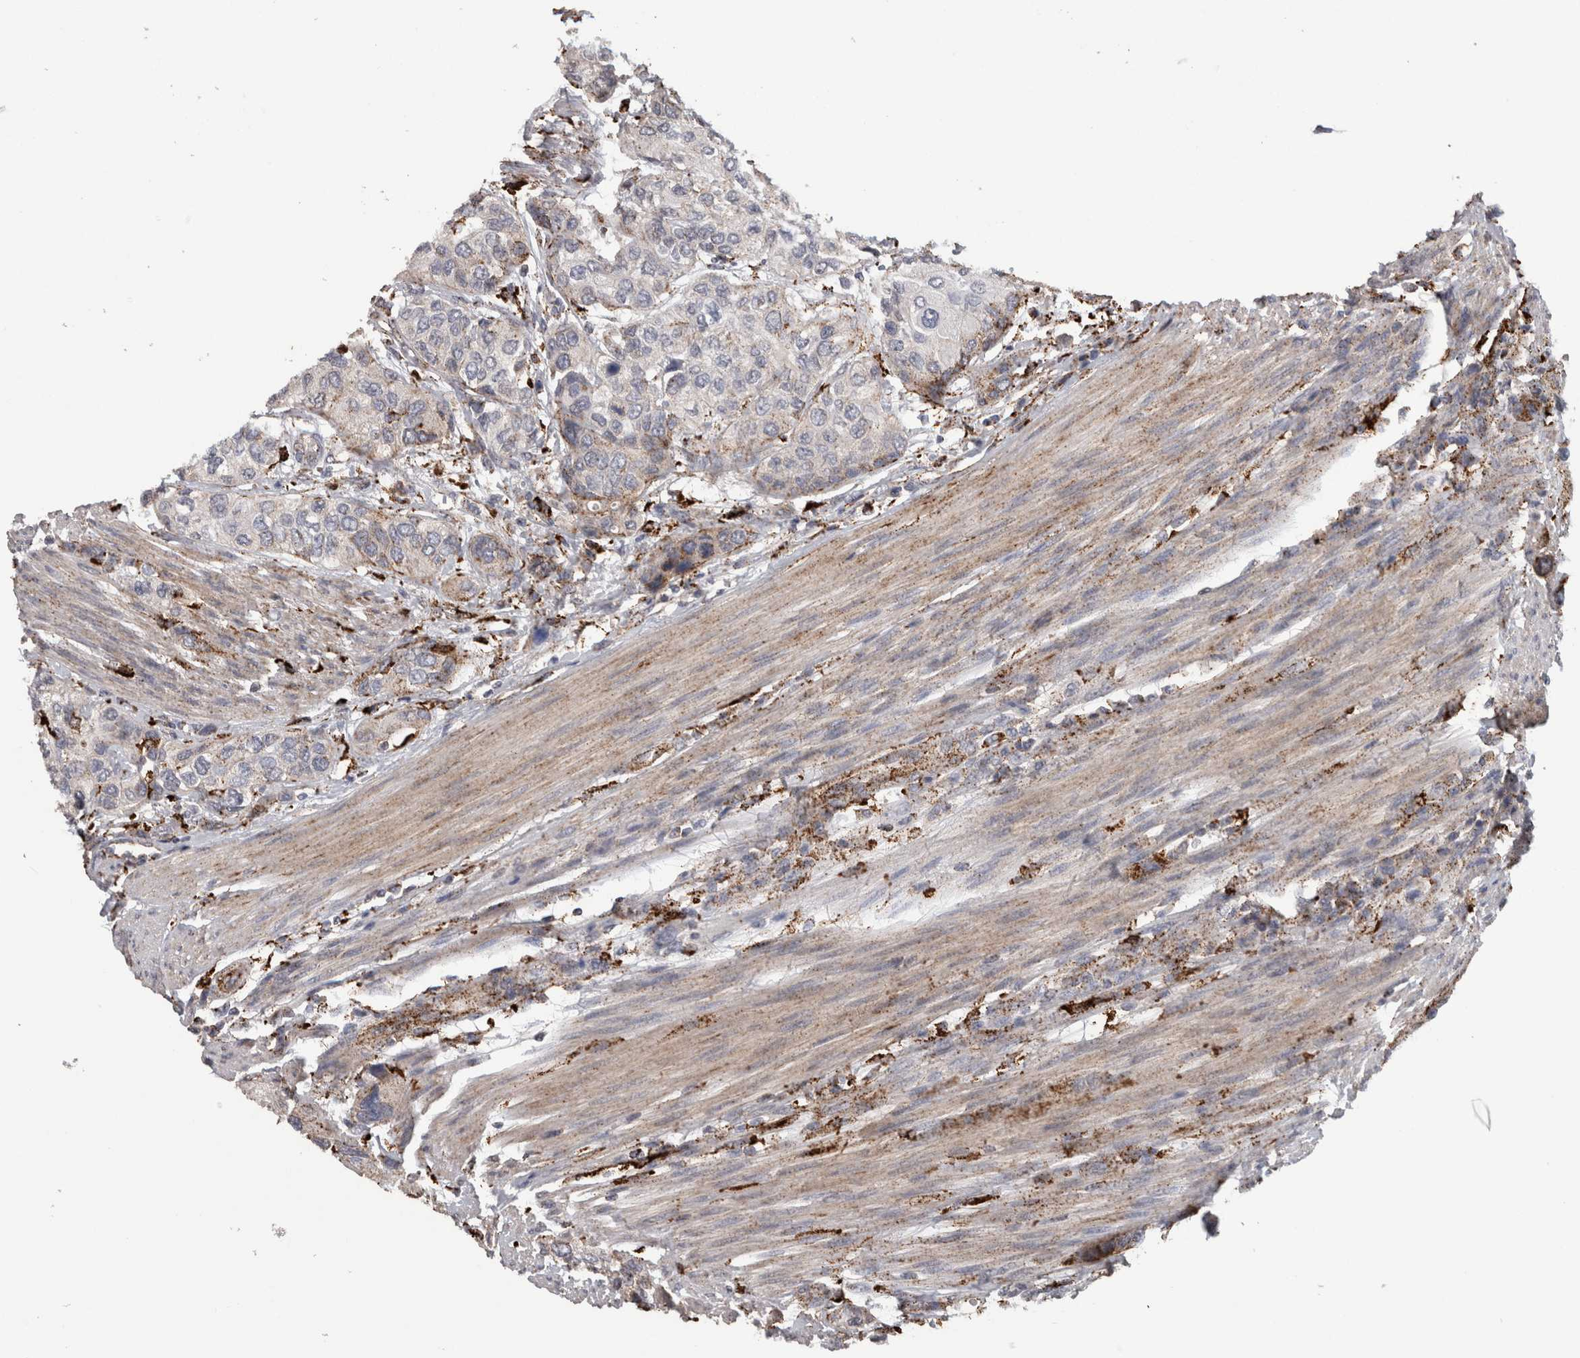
{"staining": {"intensity": "weak", "quantity": "<25%", "location": "cytoplasmic/membranous"}, "tissue": "urothelial cancer", "cell_type": "Tumor cells", "image_type": "cancer", "snomed": [{"axis": "morphology", "description": "Urothelial carcinoma, High grade"}, {"axis": "topography", "description": "Urinary bladder"}], "caption": "Tumor cells show no significant protein positivity in urothelial cancer.", "gene": "CTSZ", "patient": {"sex": "female", "age": 56}}